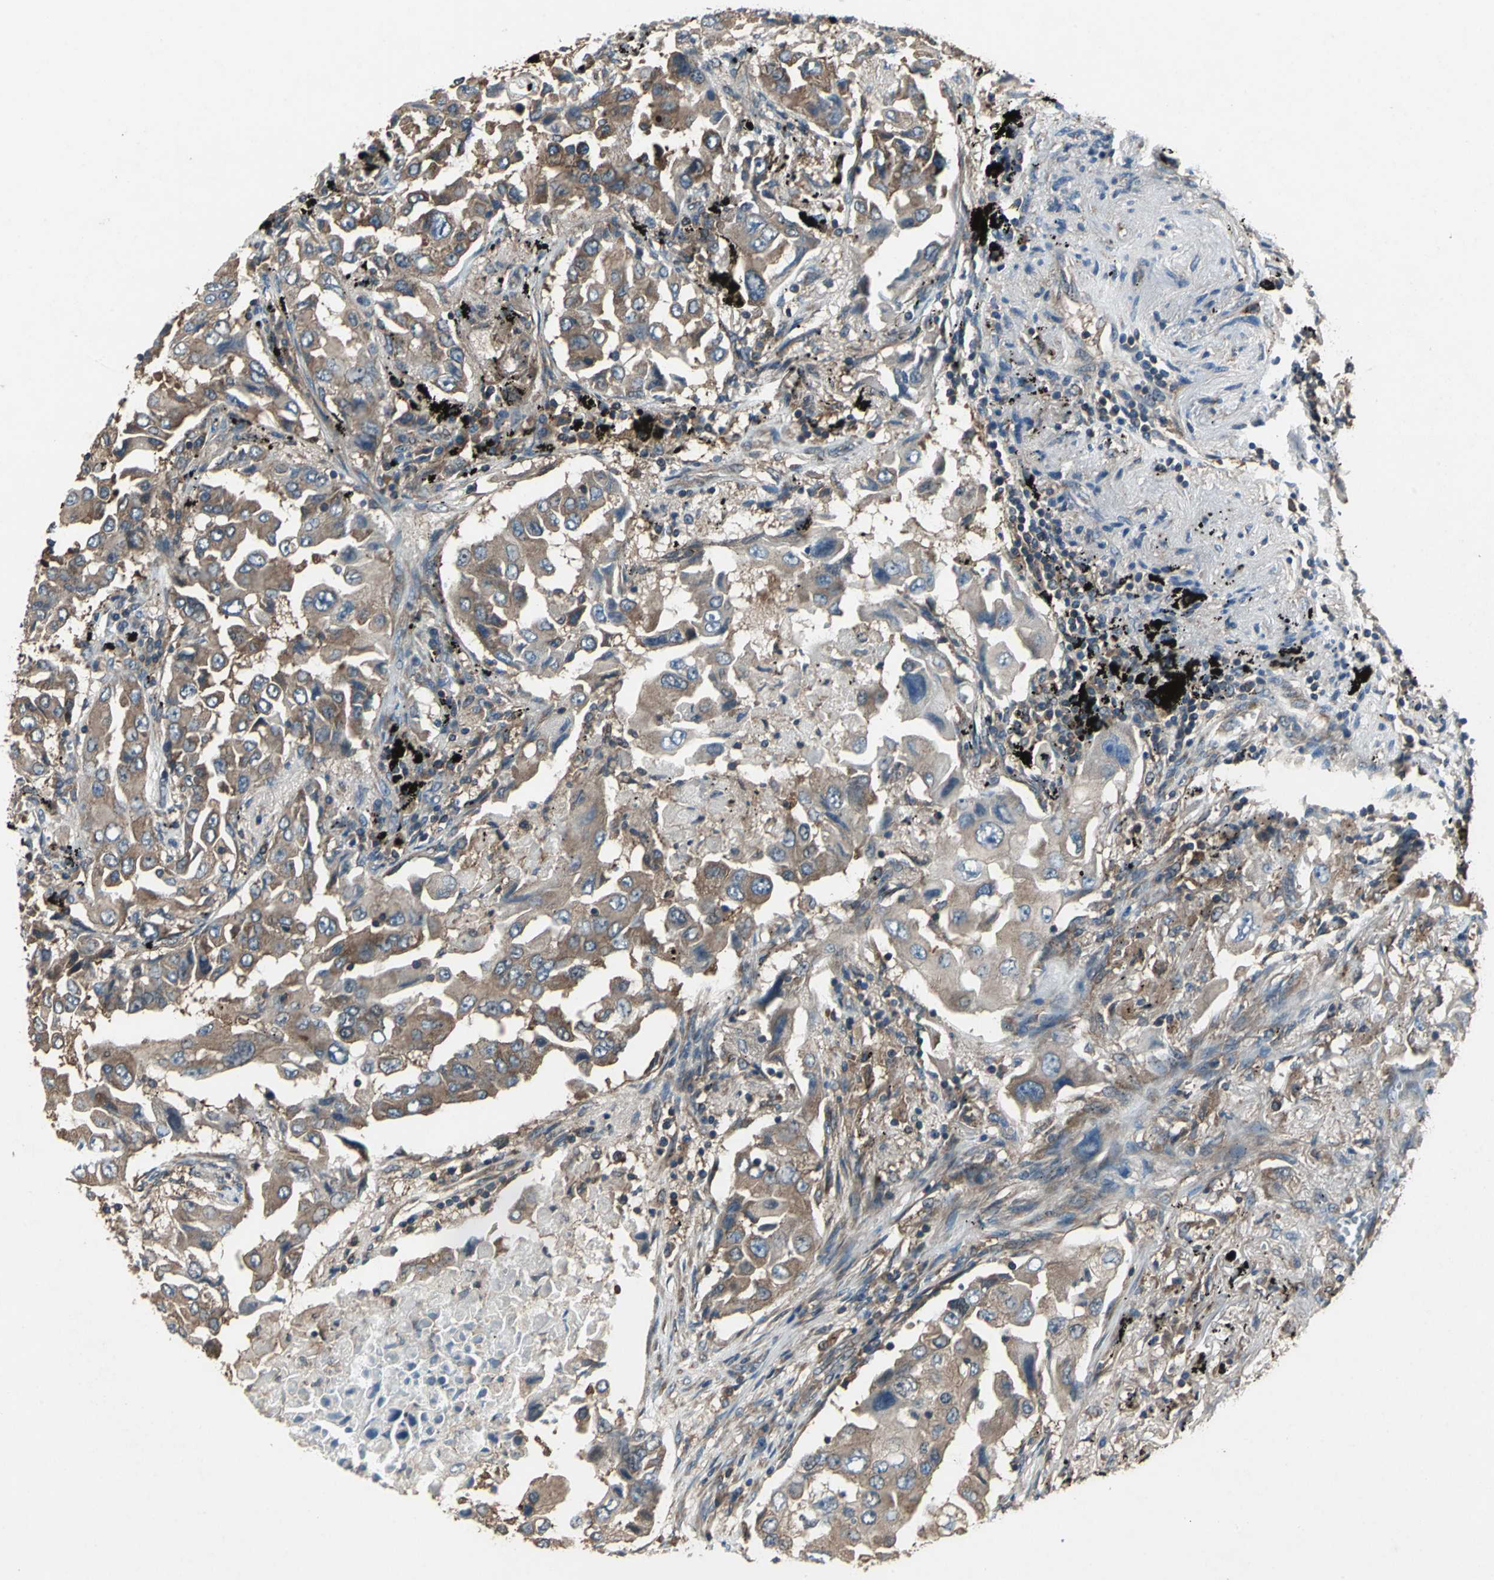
{"staining": {"intensity": "moderate", "quantity": ">75%", "location": "cytoplasmic/membranous"}, "tissue": "lung cancer", "cell_type": "Tumor cells", "image_type": "cancer", "snomed": [{"axis": "morphology", "description": "Adenocarcinoma, NOS"}, {"axis": "topography", "description": "Lung"}], "caption": "Immunohistochemical staining of human lung adenocarcinoma shows medium levels of moderate cytoplasmic/membranous protein staining in approximately >75% of tumor cells. (Stains: DAB in brown, nuclei in blue, Microscopy: brightfield microscopy at high magnification).", "gene": "CAPN1", "patient": {"sex": "female", "age": 65}}